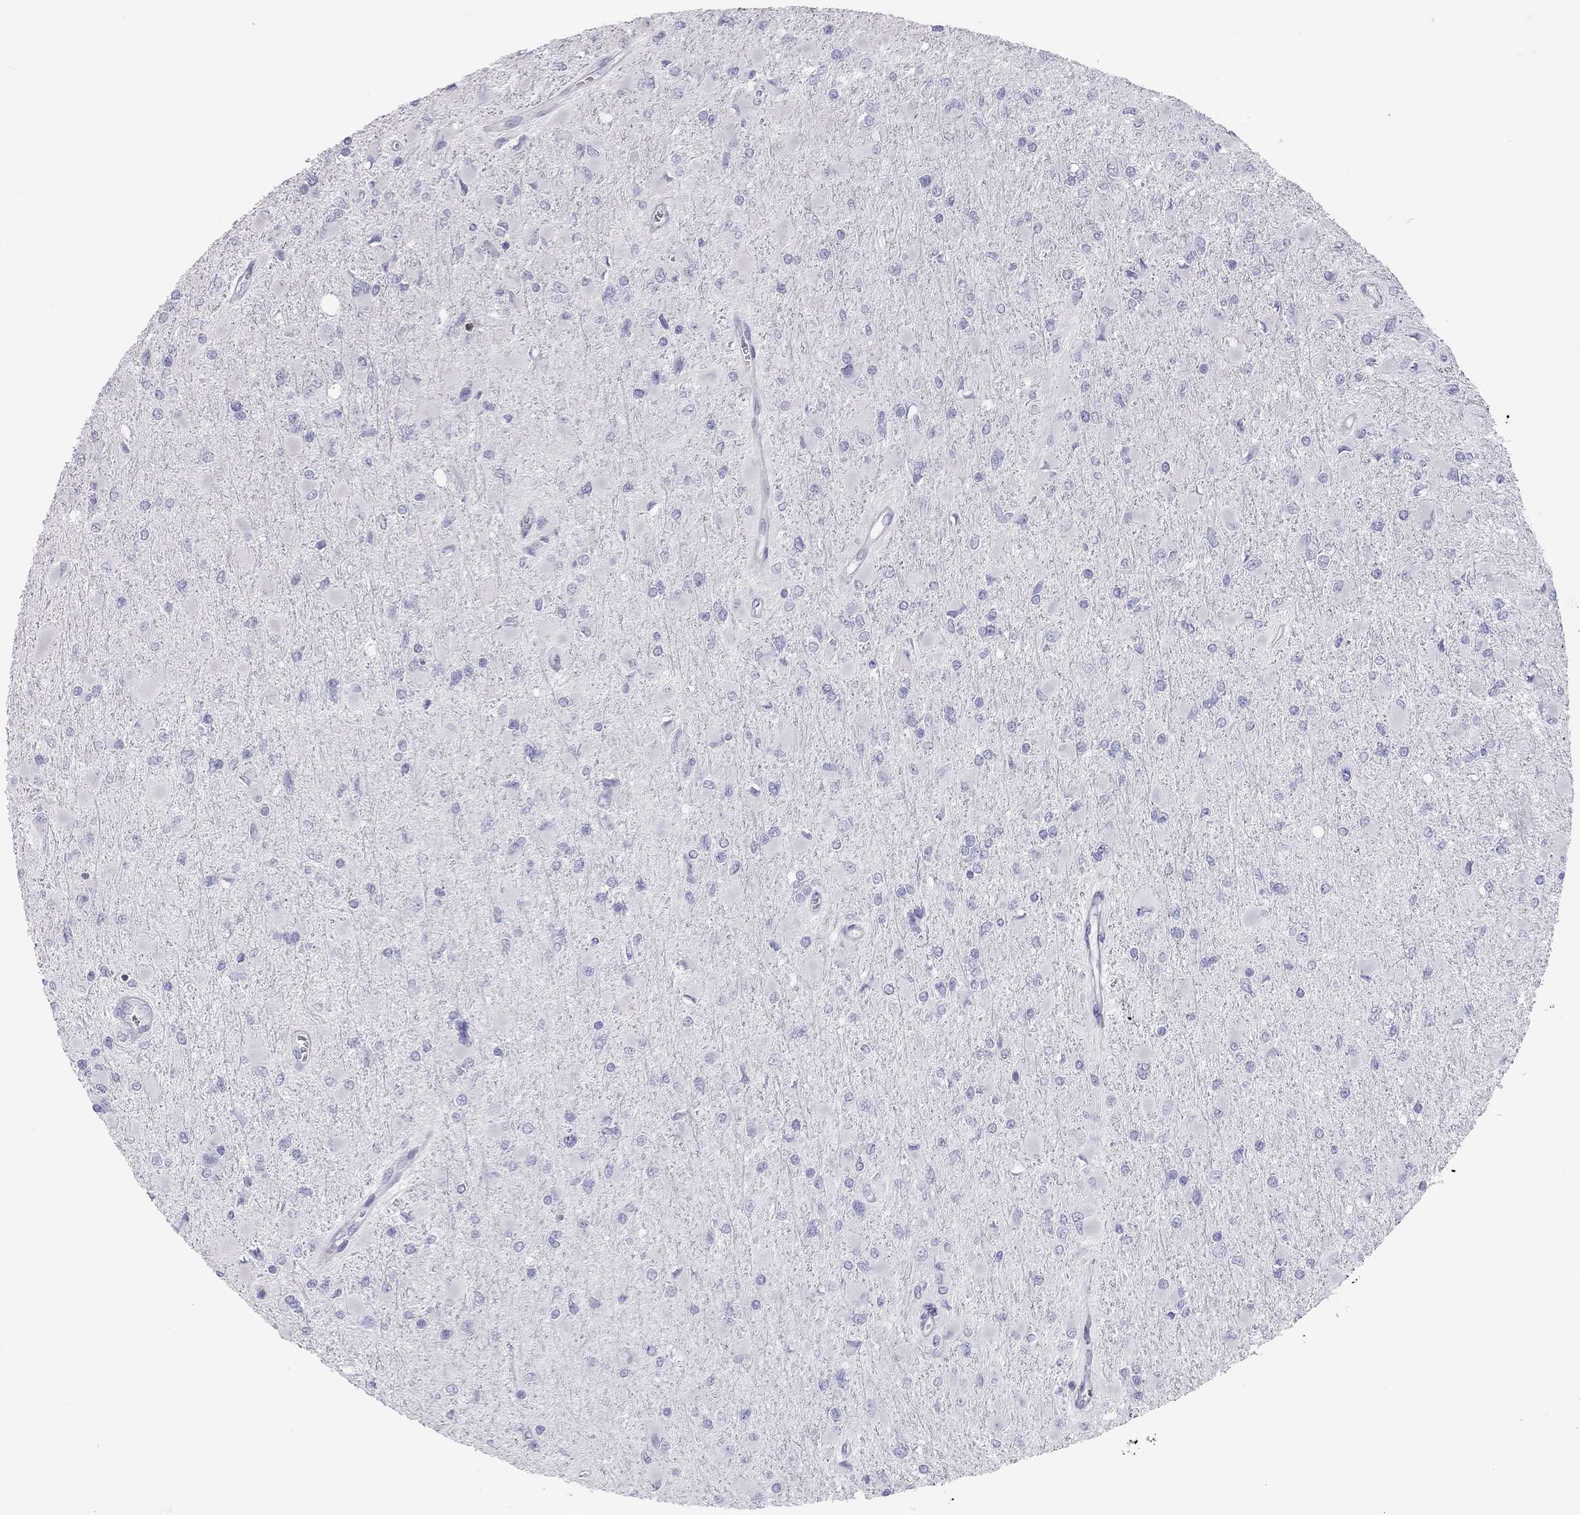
{"staining": {"intensity": "negative", "quantity": "none", "location": "none"}, "tissue": "glioma", "cell_type": "Tumor cells", "image_type": "cancer", "snomed": [{"axis": "morphology", "description": "Glioma, malignant, High grade"}, {"axis": "topography", "description": "Cerebral cortex"}], "caption": "IHC micrograph of glioma stained for a protein (brown), which displays no staining in tumor cells.", "gene": "SH2D2A", "patient": {"sex": "female", "age": 36}}